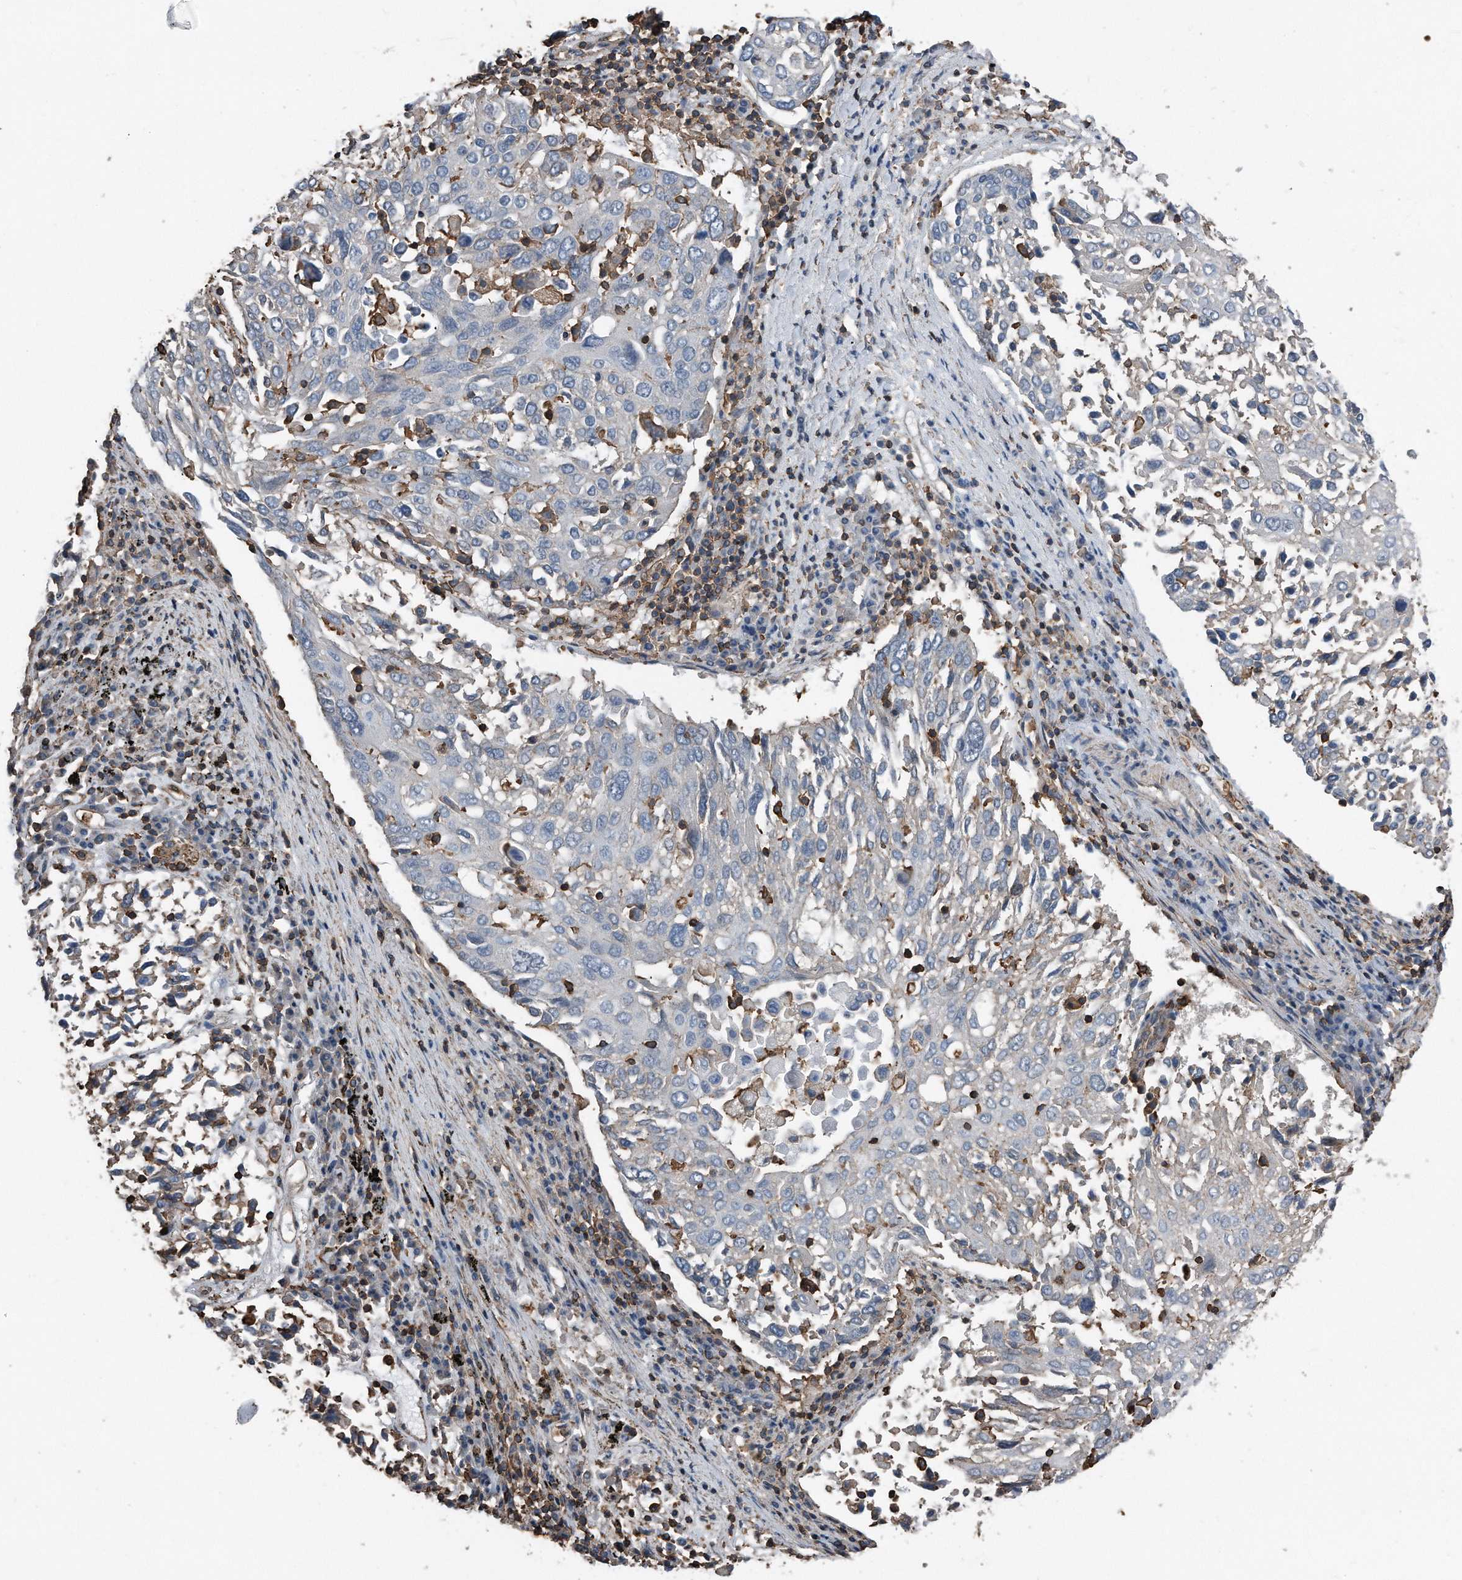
{"staining": {"intensity": "negative", "quantity": "none", "location": "none"}, "tissue": "lung cancer", "cell_type": "Tumor cells", "image_type": "cancer", "snomed": [{"axis": "morphology", "description": "Squamous cell carcinoma, NOS"}, {"axis": "topography", "description": "Lung"}], "caption": "Human lung cancer (squamous cell carcinoma) stained for a protein using immunohistochemistry (IHC) exhibits no expression in tumor cells.", "gene": "RSPO3", "patient": {"sex": "male", "age": 65}}